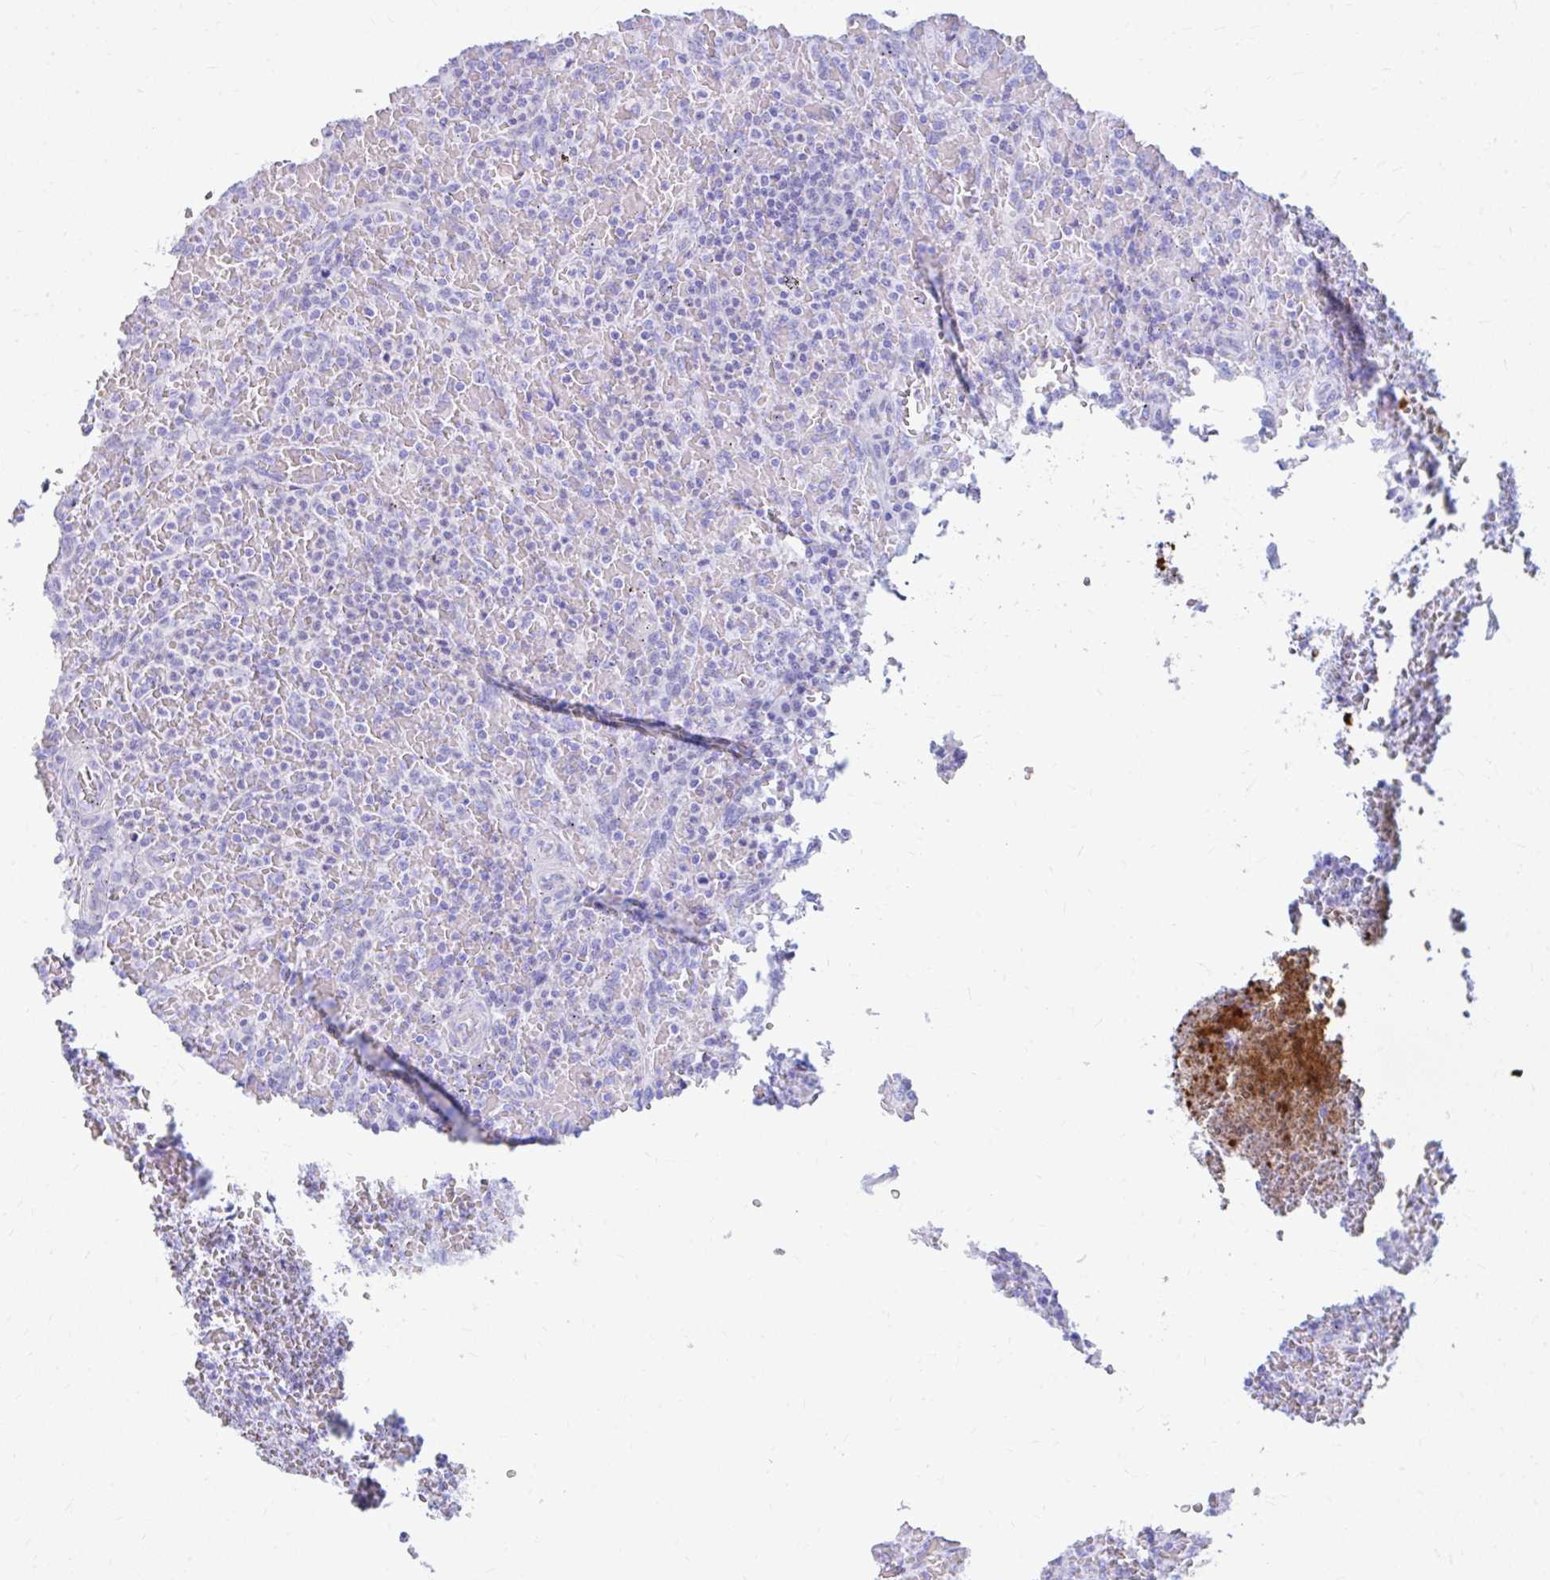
{"staining": {"intensity": "negative", "quantity": "none", "location": "none"}, "tissue": "lymphoma", "cell_type": "Tumor cells", "image_type": "cancer", "snomed": [{"axis": "morphology", "description": "Malignant lymphoma, non-Hodgkin's type, Low grade"}, {"axis": "topography", "description": "Spleen"}], "caption": "Immunohistochemistry (IHC) of lymphoma displays no positivity in tumor cells. (IHC, brightfield microscopy, high magnification).", "gene": "NSG2", "patient": {"sex": "female", "age": 64}}